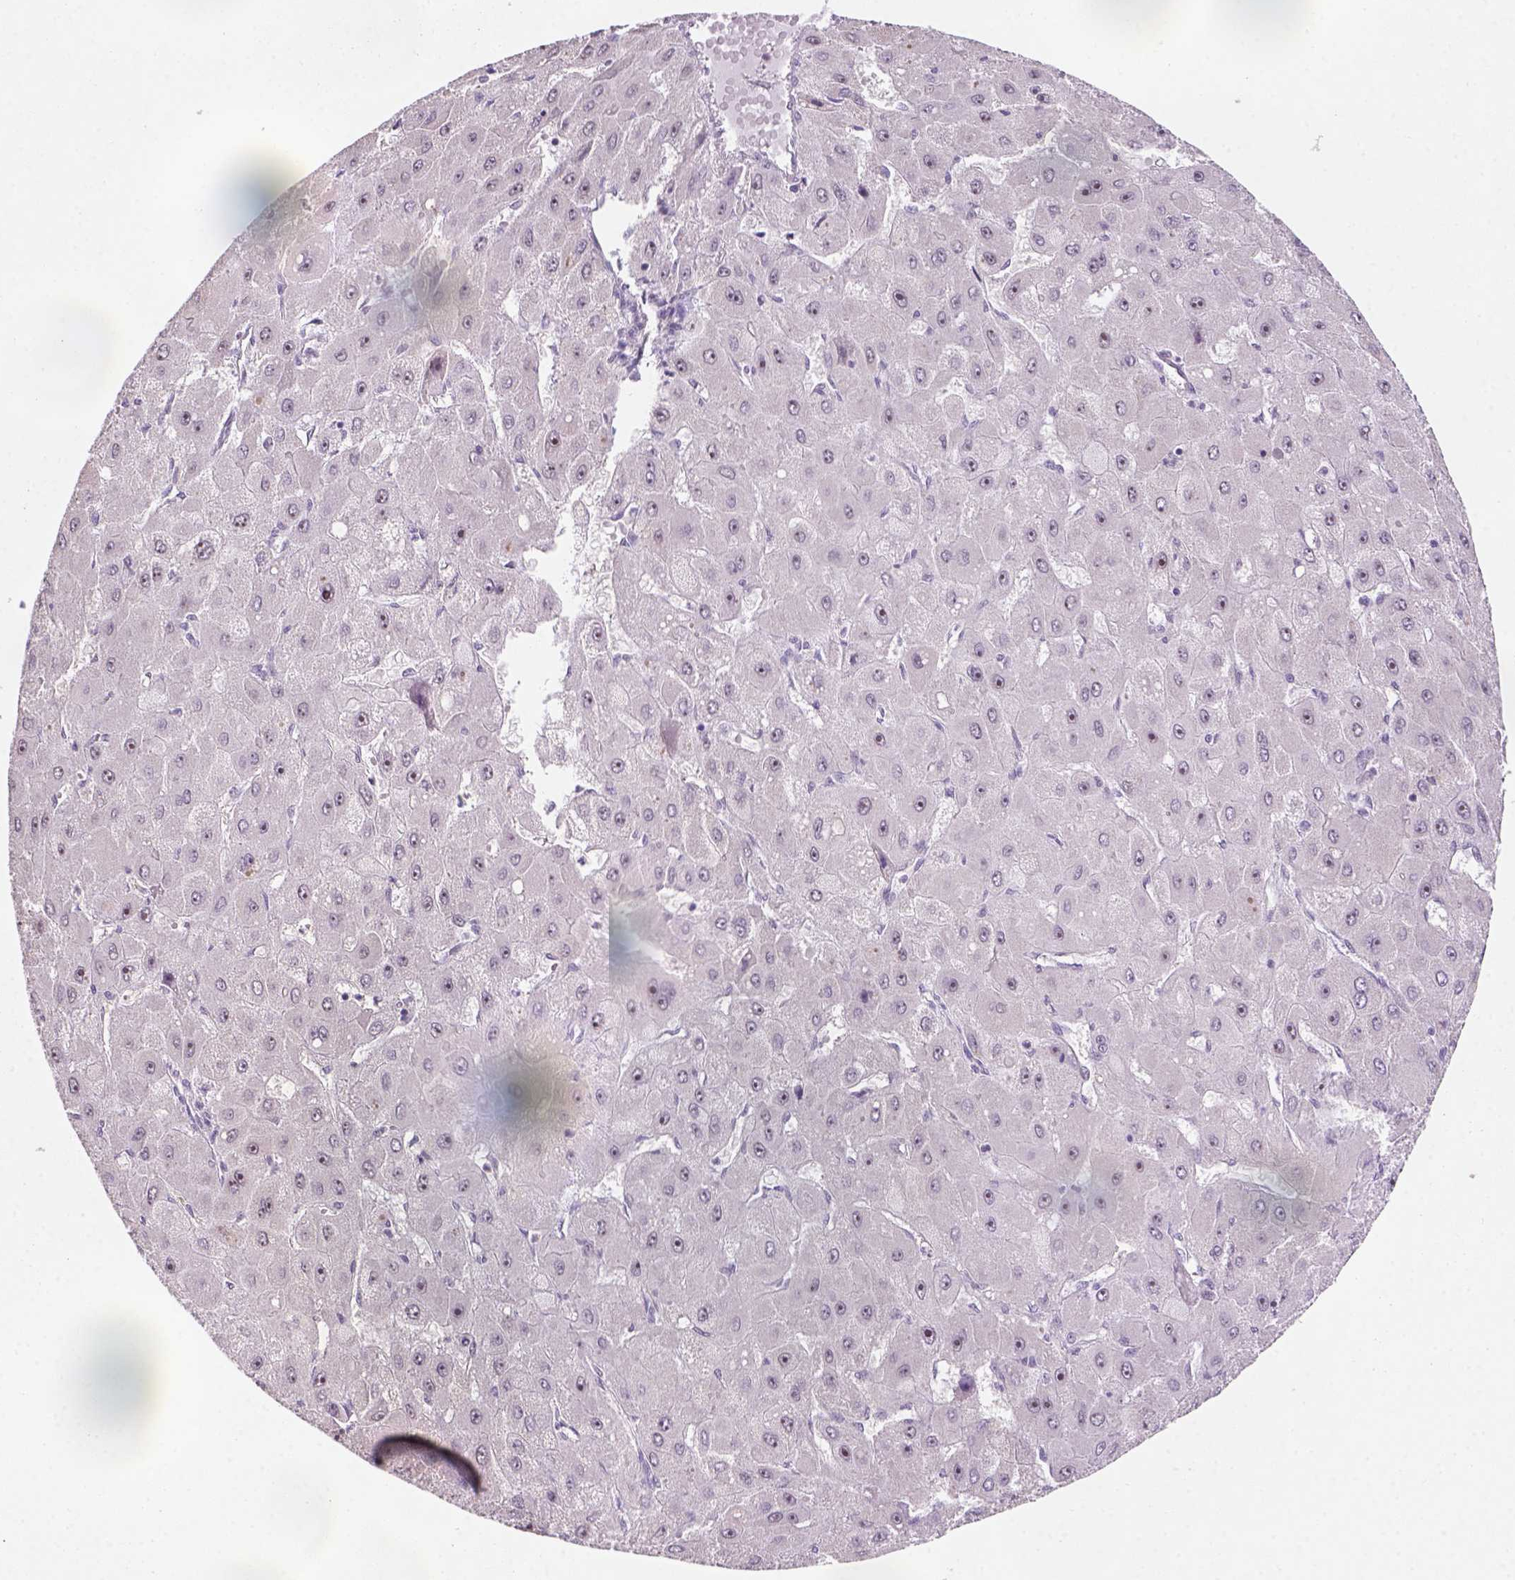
{"staining": {"intensity": "moderate", "quantity": "<25%", "location": "nuclear"}, "tissue": "liver cancer", "cell_type": "Tumor cells", "image_type": "cancer", "snomed": [{"axis": "morphology", "description": "Carcinoma, Hepatocellular, NOS"}, {"axis": "topography", "description": "Liver"}], "caption": "About <25% of tumor cells in hepatocellular carcinoma (liver) exhibit moderate nuclear protein staining as visualized by brown immunohistochemical staining.", "gene": "DDX50", "patient": {"sex": "female", "age": 25}}